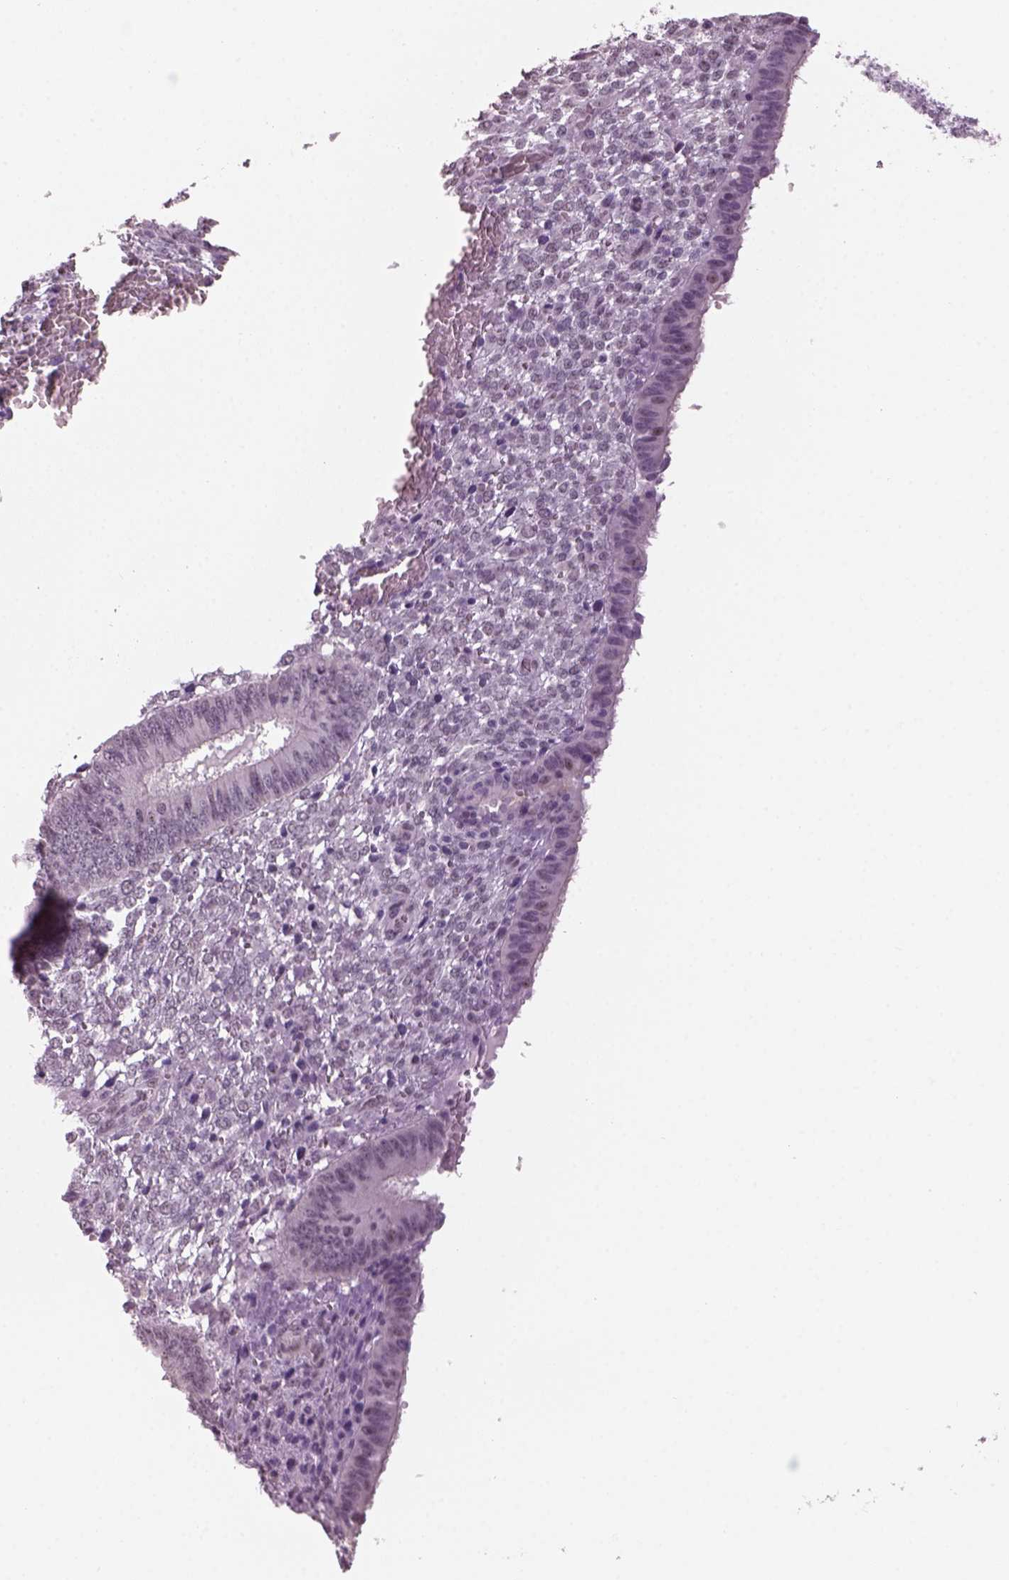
{"staining": {"intensity": "negative", "quantity": "none", "location": "none"}, "tissue": "endometrium", "cell_type": "Cells in endometrial stroma", "image_type": "normal", "snomed": [{"axis": "morphology", "description": "Normal tissue, NOS"}, {"axis": "topography", "description": "Endometrium"}], "caption": "The image shows no staining of cells in endometrial stroma in normal endometrium.", "gene": "NAT8B", "patient": {"sex": "female", "age": 42}}